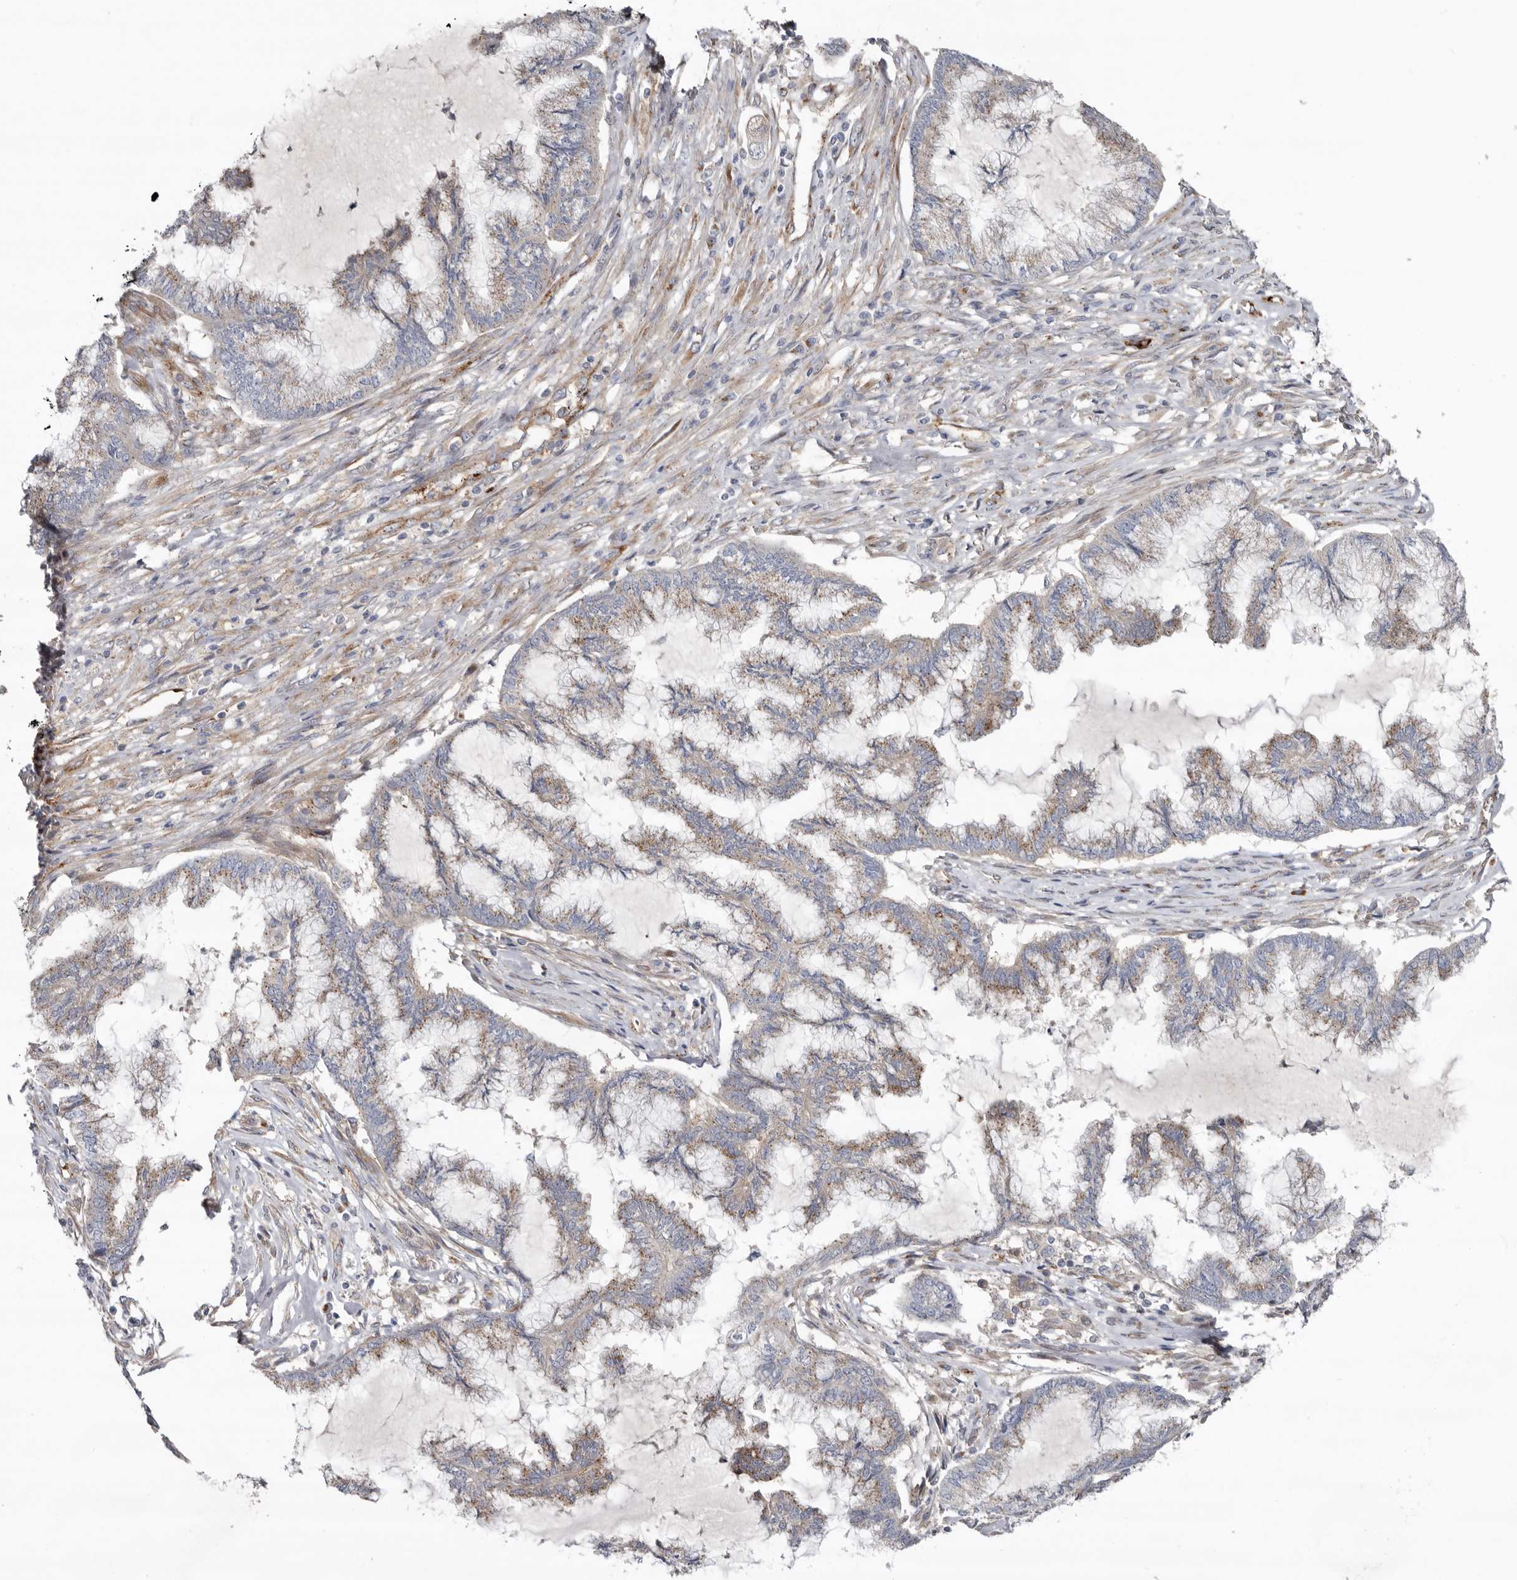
{"staining": {"intensity": "moderate", "quantity": "25%-75%", "location": "cytoplasmic/membranous"}, "tissue": "endometrial cancer", "cell_type": "Tumor cells", "image_type": "cancer", "snomed": [{"axis": "morphology", "description": "Adenocarcinoma, NOS"}, {"axis": "topography", "description": "Endometrium"}], "caption": "Adenocarcinoma (endometrial) stained for a protein (brown) demonstrates moderate cytoplasmic/membranous positive staining in approximately 25%-75% of tumor cells.", "gene": "LUZP1", "patient": {"sex": "female", "age": 86}}